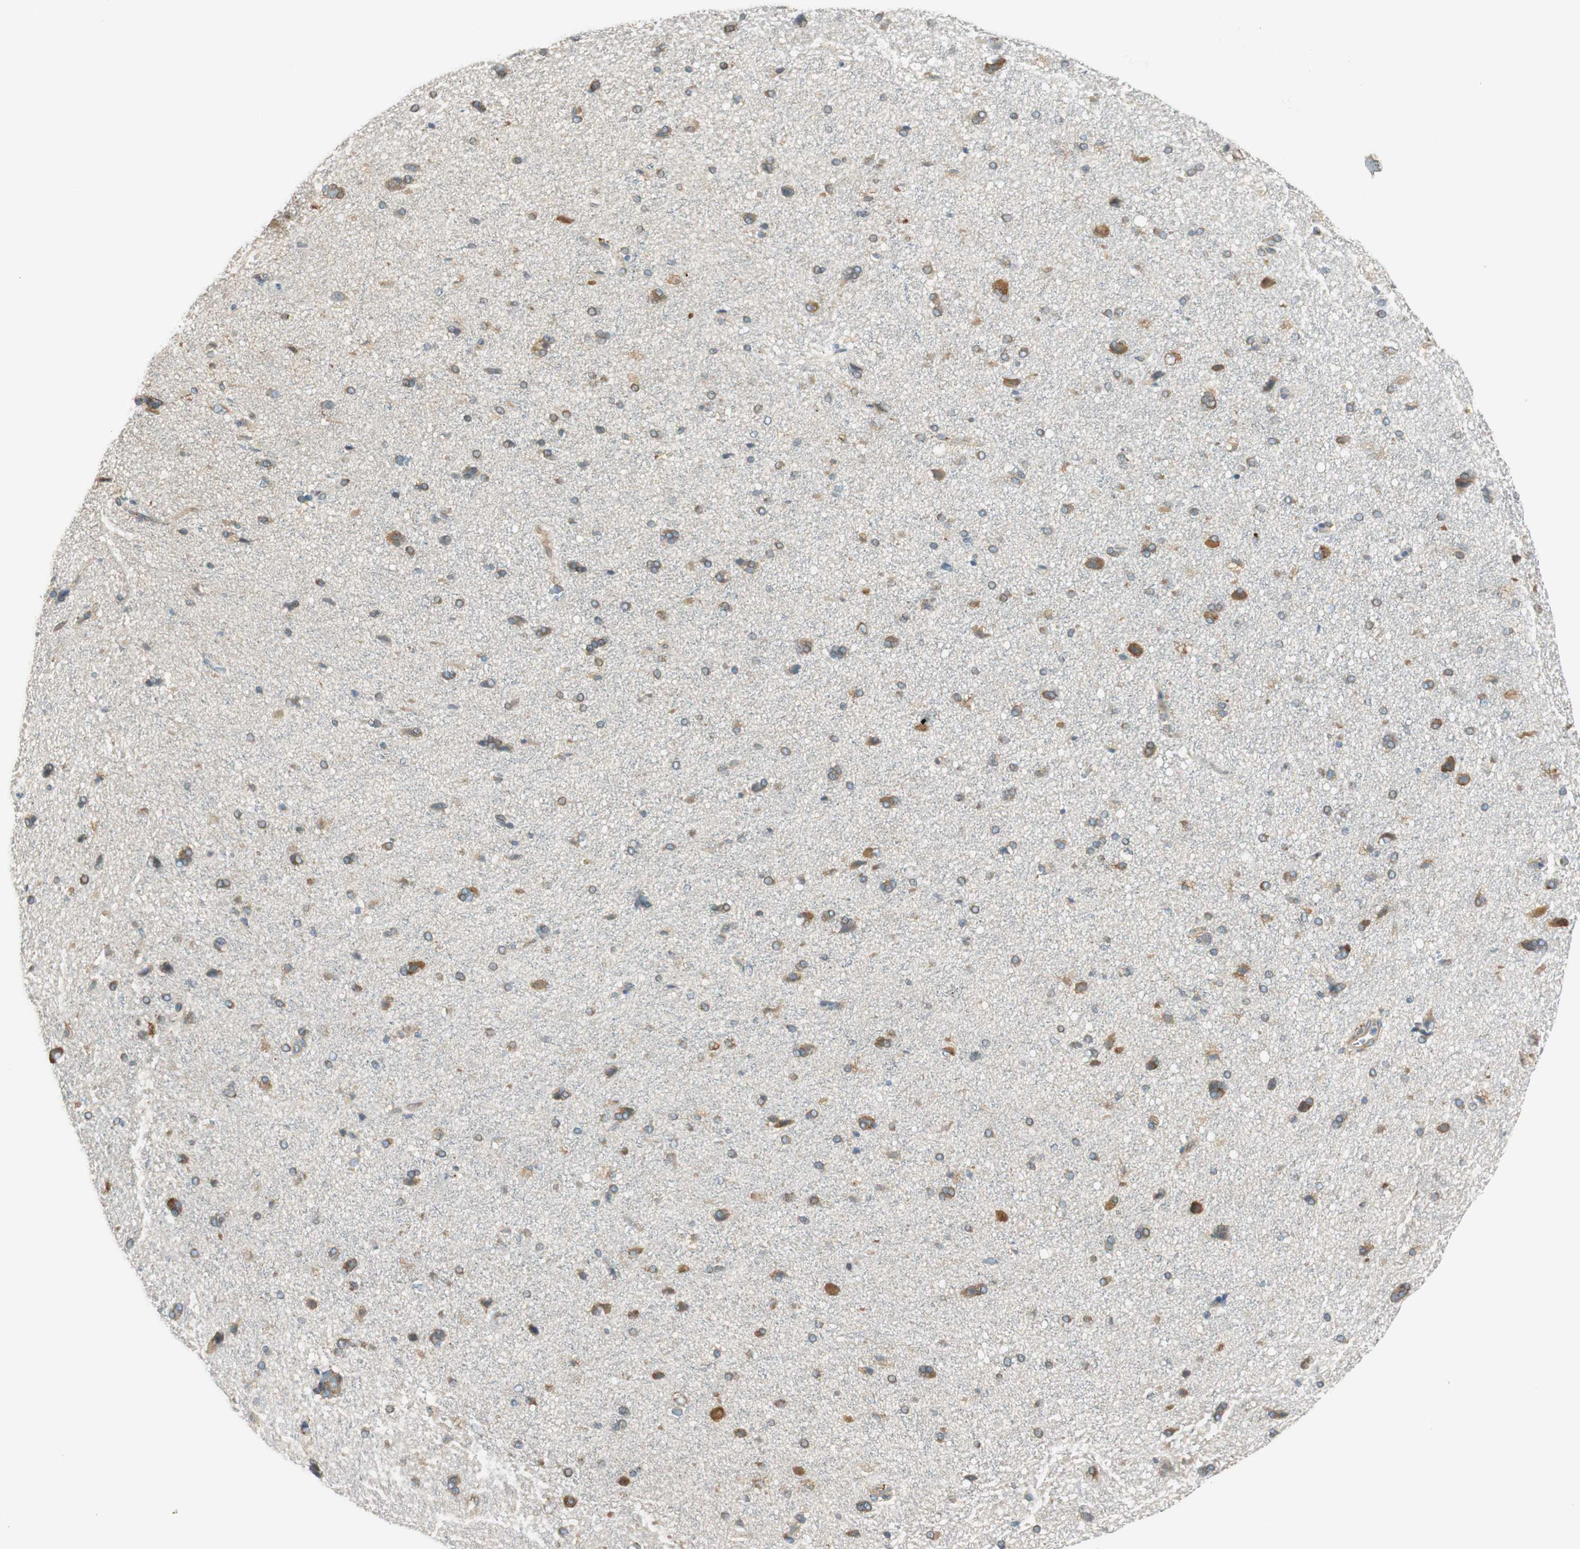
{"staining": {"intensity": "weak", "quantity": ">75%", "location": "cytoplasmic/membranous"}, "tissue": "cerebral cortex", "cell_type": "Endothelial cells", "image_type": "normal", "snomed": [{"axis": "morphology", "description": "Normal tissue, NOS"}, {"axis": "topography", "description": "Cerebral cortex"}], "caption": "Protein expression analysis of unremarkable human cerebral cortex reveals weak cytoplasmic/membranous expression in about >75% of endothelial cells. (DAB = brown stain, brightfield microscopy at high magnification).", "gene": "PI4K2B", "patient": {"sex": "male", "age": 62}}